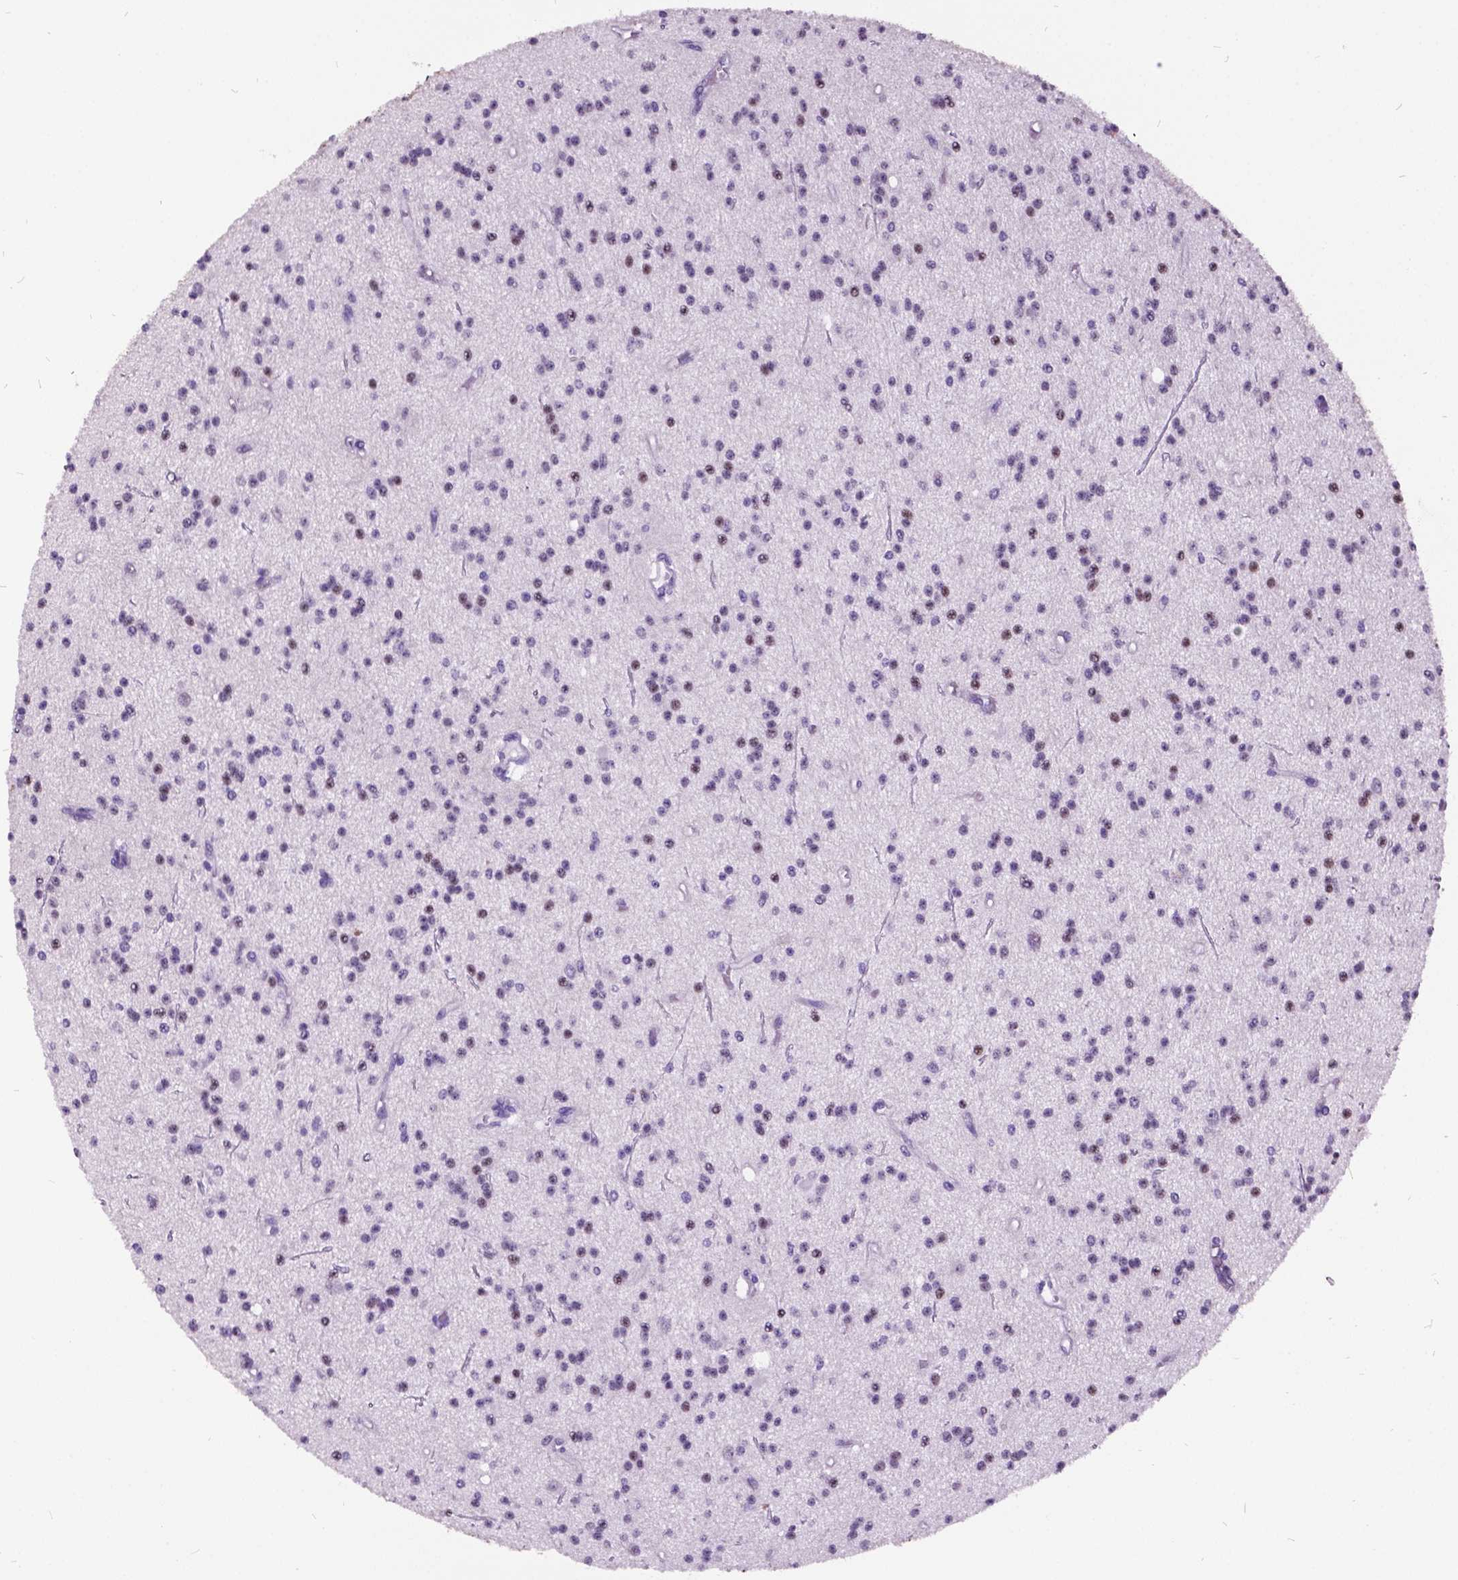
{"staining": {"intensity": "weak", "quantity": "<25%", "location": "nuclear"}, "tissue": "glioma", "cell_type": "Tumor cells", "image_type": "cancer", "snomed": [{"axis": "morphology", "description": "Glioma, malignant, Low grade"}, {"axis": "topography", "description": "Brain"}], "caption": "This is an immunohistochemistry photomicrograph of human low-grade glioma (malignant). There is no positivity in tumor cells.", "gene": "DPF3", "patient": {"sex": "male", "age": 27}}